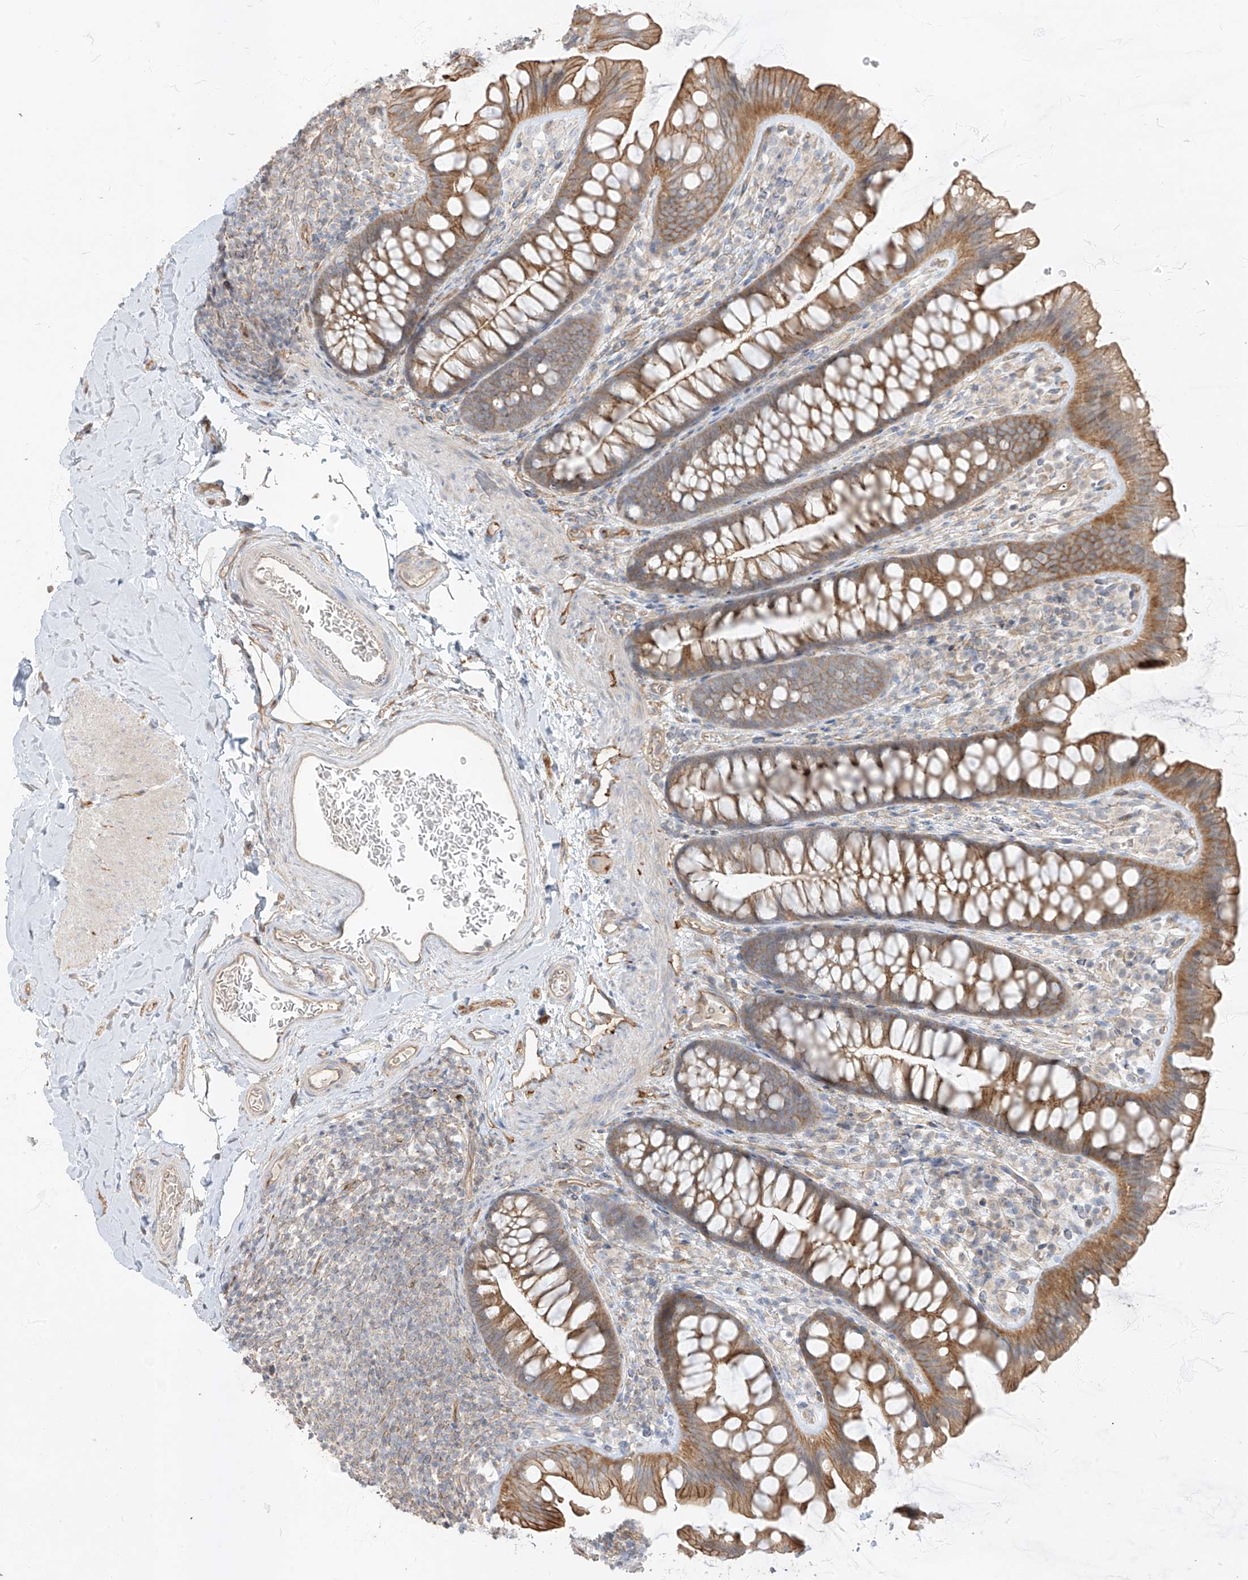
{"staining": {"intensity": "weak", "quantity": ">75%", "location": "cytoplasmic/membranous"}, "tissue": "colon", "cell_type": "Endothelial cells", "image_type": "normal", "snomed": [{"axis": "morphology", "description": "Normal tissue, NOS"}, {"axis": "topography", "description": "Colon"}], "caption": "Immunohistochemistry (IHC) photomicrograph of benign human colon stained for a protein (brown), which reveals low levels of weak cytoplasmic/membranous expression in approximately >75% of endothelial cells.", "gene": "EPHX4", "patient": {"sex": "female", "age": 62}}